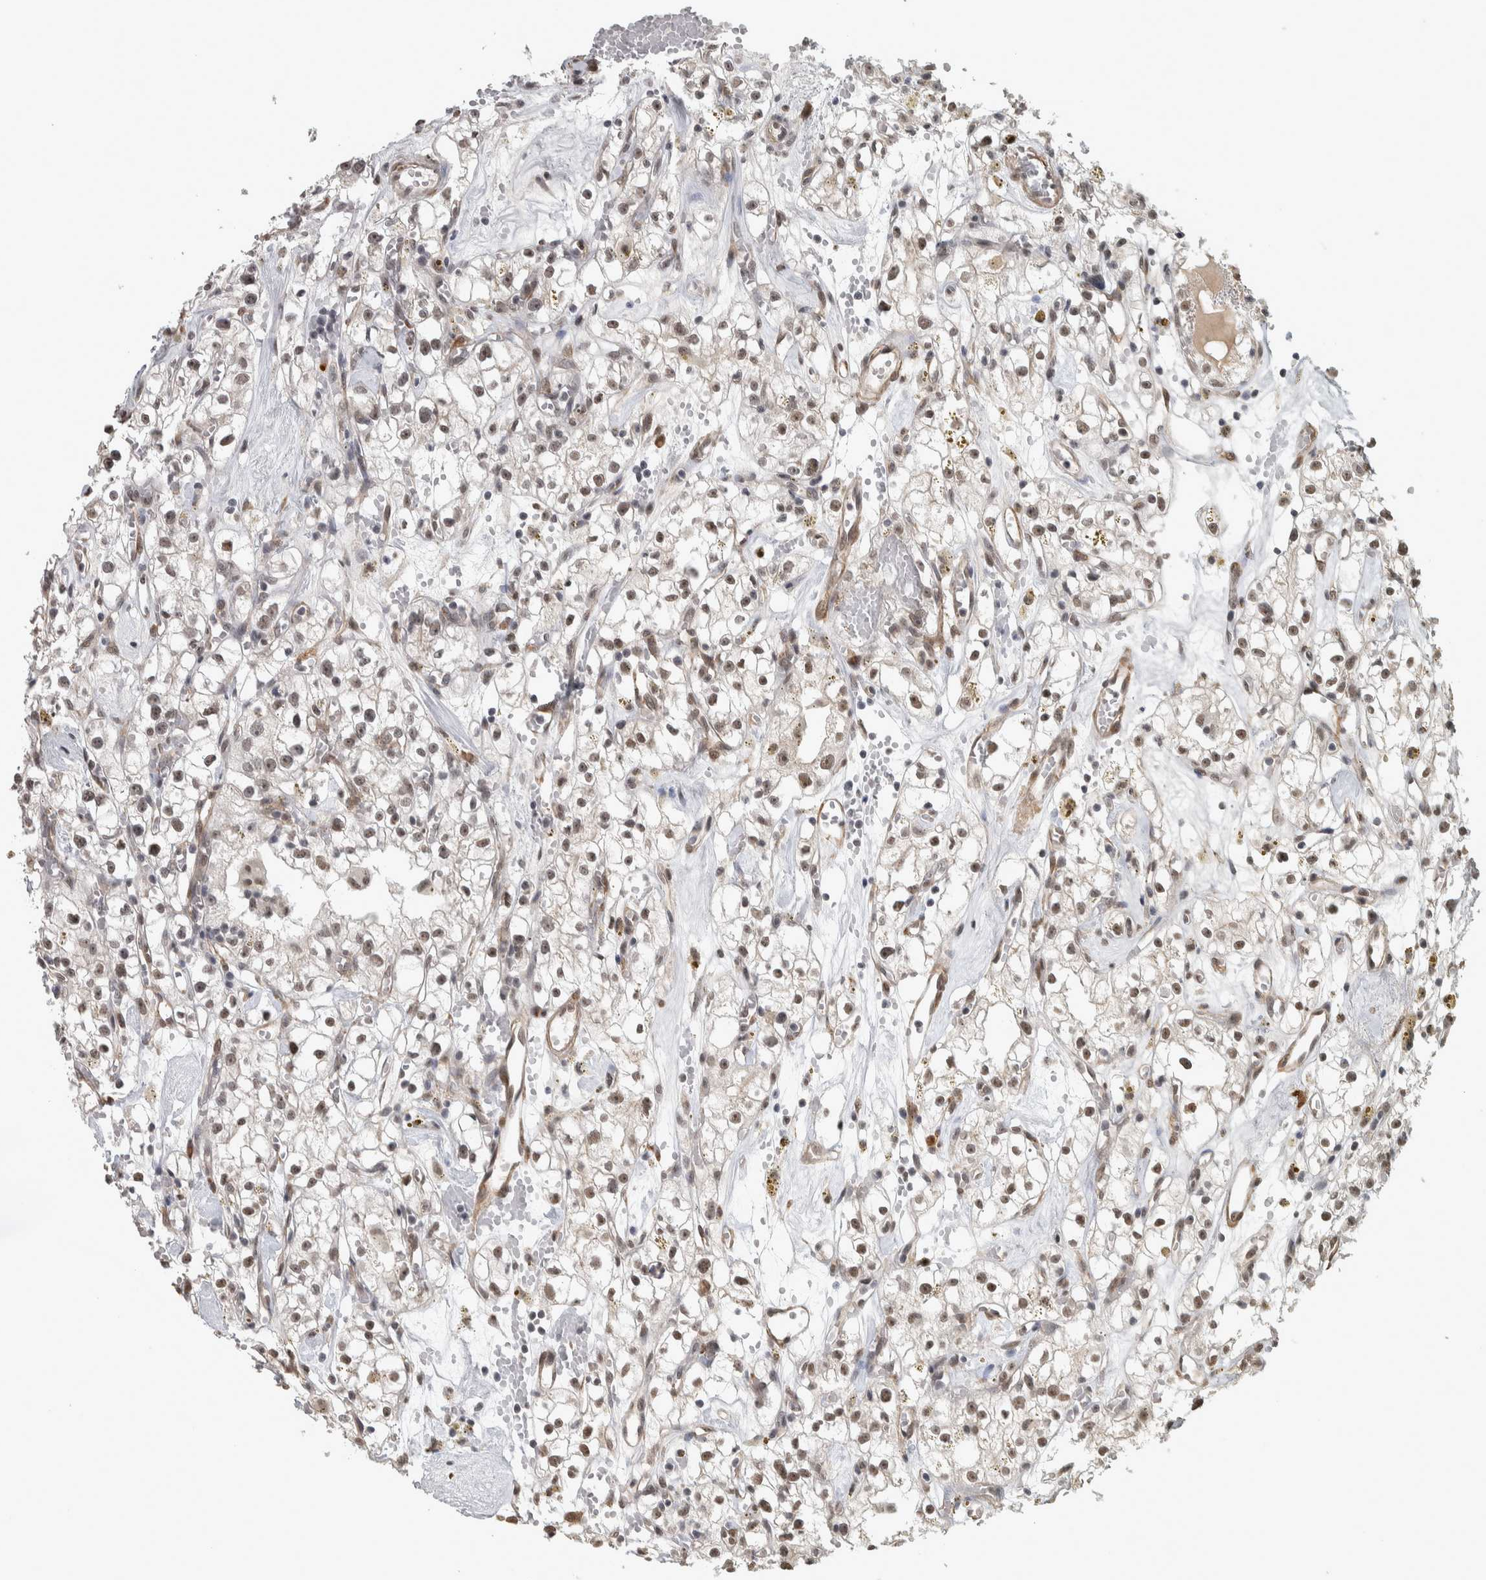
{"staining": {"intensity": "weak", "quantity": "25%-75%", "location": "nuclear"}, "tissue": "renal cancer", "cell_type": "Tumor cells", "image_type": "cancer", "snomed": [{"axis": "morphology", "description": "Adenocarcinoma, NOS"}, {"axis": "topography", "description": "Kidney"}], "caption": "This micrograph exhibits adenocarcinoma (renal) stained with immunohistochemistry (IHC) to label a protein in brown. The nuclear of tumor cells show weak positivity for the protein. Nuclei are counter-stained blue.", "gene": "DDX42", "patient": {"sex": "male", "age": 56}}